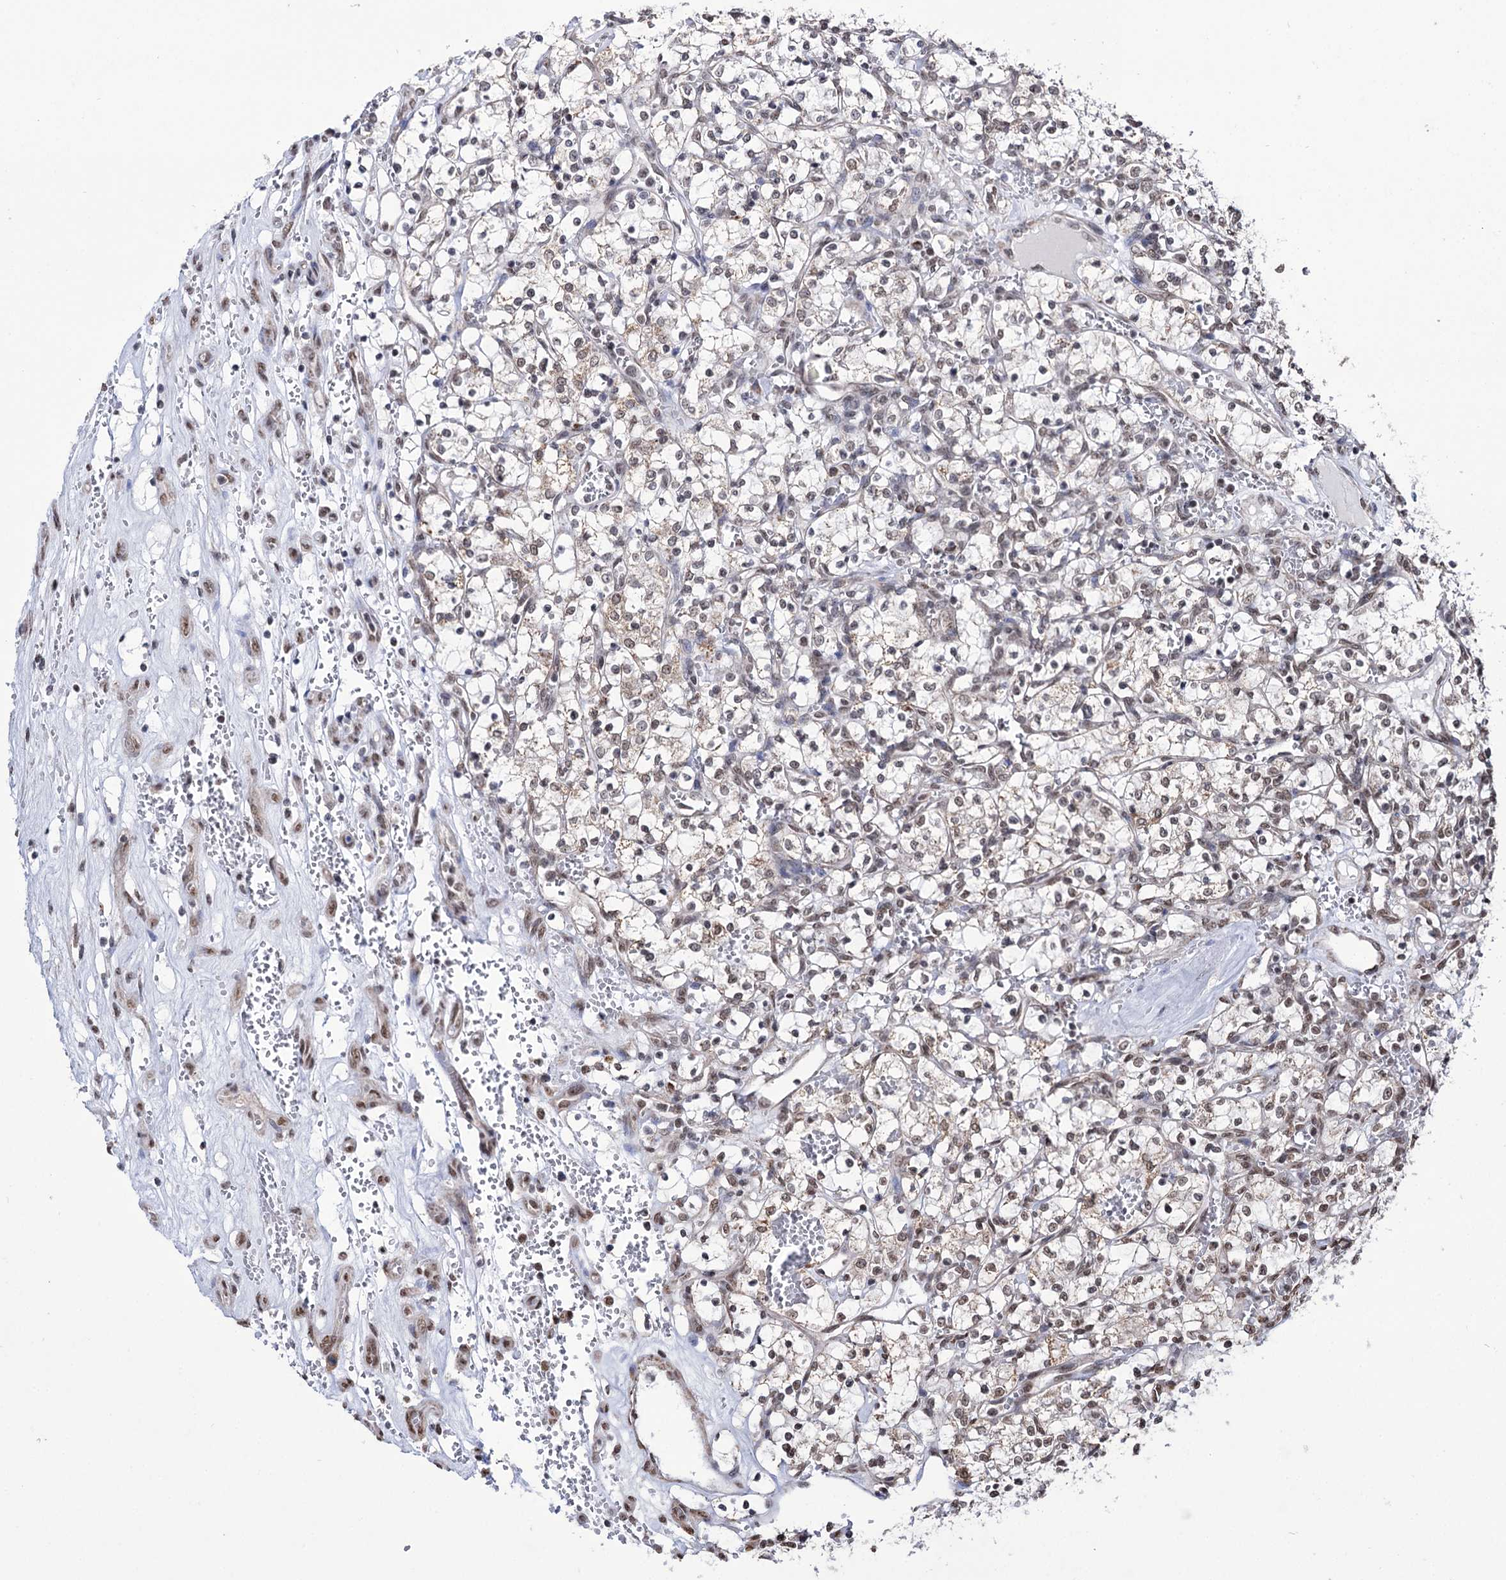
{"staining": {"intensity": "weak", "quantity": "25%-75%", "location": "nuclear"}, "tissue": "renal cancer", "cell_type": "Tumor cells", "image_type": "cancer", "snomed": [{"axis": "morphology", "description": "Adenocarcinoma, NOS"}, {"axis": "topography", "description": "Kidney"}], "caption": "Weak nuclear expression for a protein is present in approximately 25%-75% of tumor cells of renal adenocarcinoma using immunohistochemistry (IHC).", "gene": "ABHD10", "patient": {"sex": "female", "age": 69}}